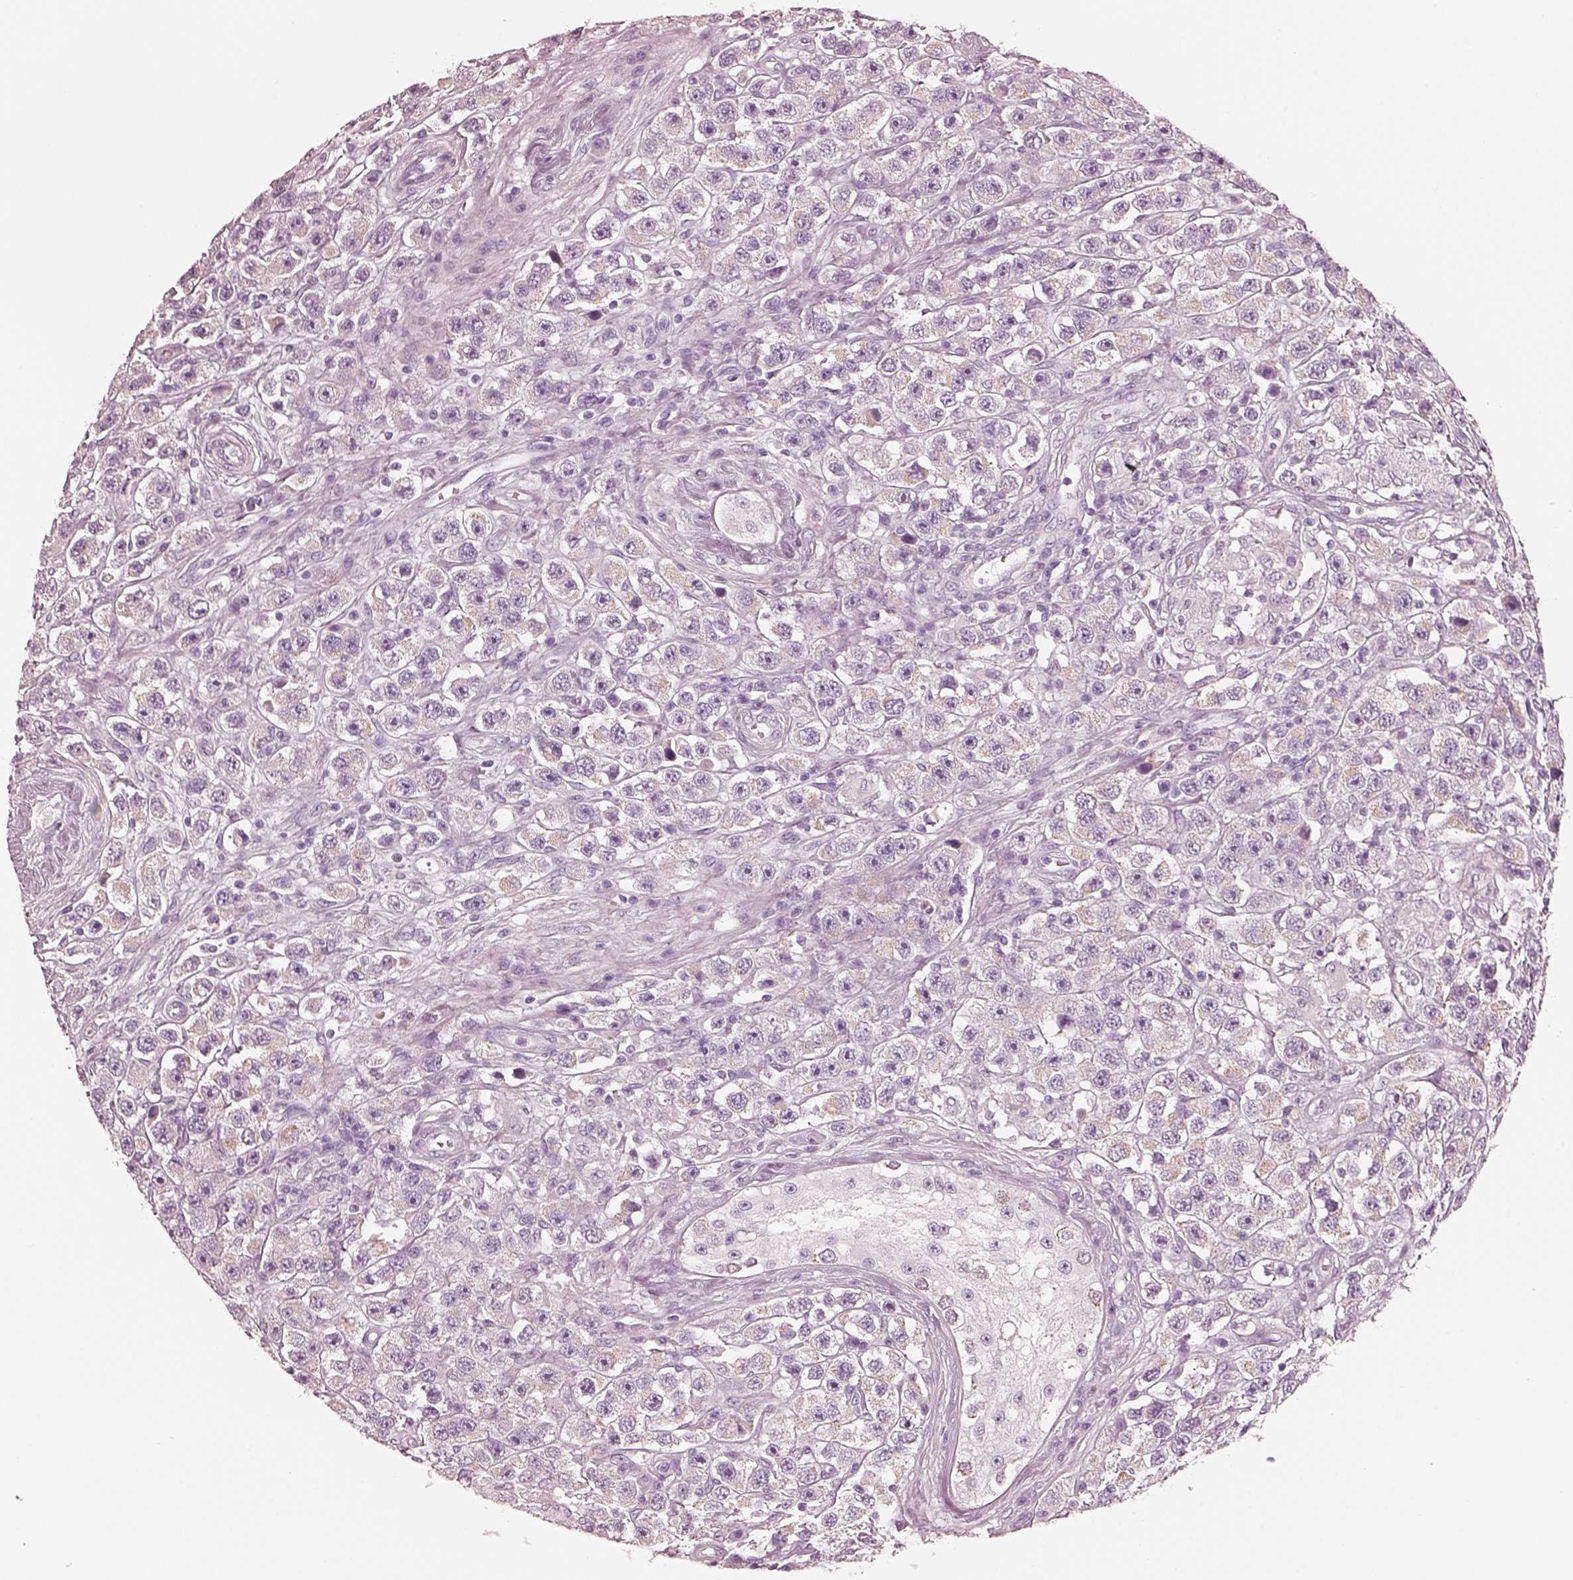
{"staining": {"intensity": "negative", "quantity": "none", "location": "none"}, "tissue": "testis cancer", "cell_type": "Tumor cells", "image_type": "cancer", "snomed": [{"axis": "morphology", "description": "Seminoma, NOS"}, {"axis": "topography", "description": "Testis"}], "caption": "Immunohistochemical staining of seminoma (testis) shows no significant expression in tumor cells. (Immunohistochemistry (ihc), brightfield microscopy, high magnification).", "gene": "R3HDML", "patient": {"sex": "male", "age": 45}}